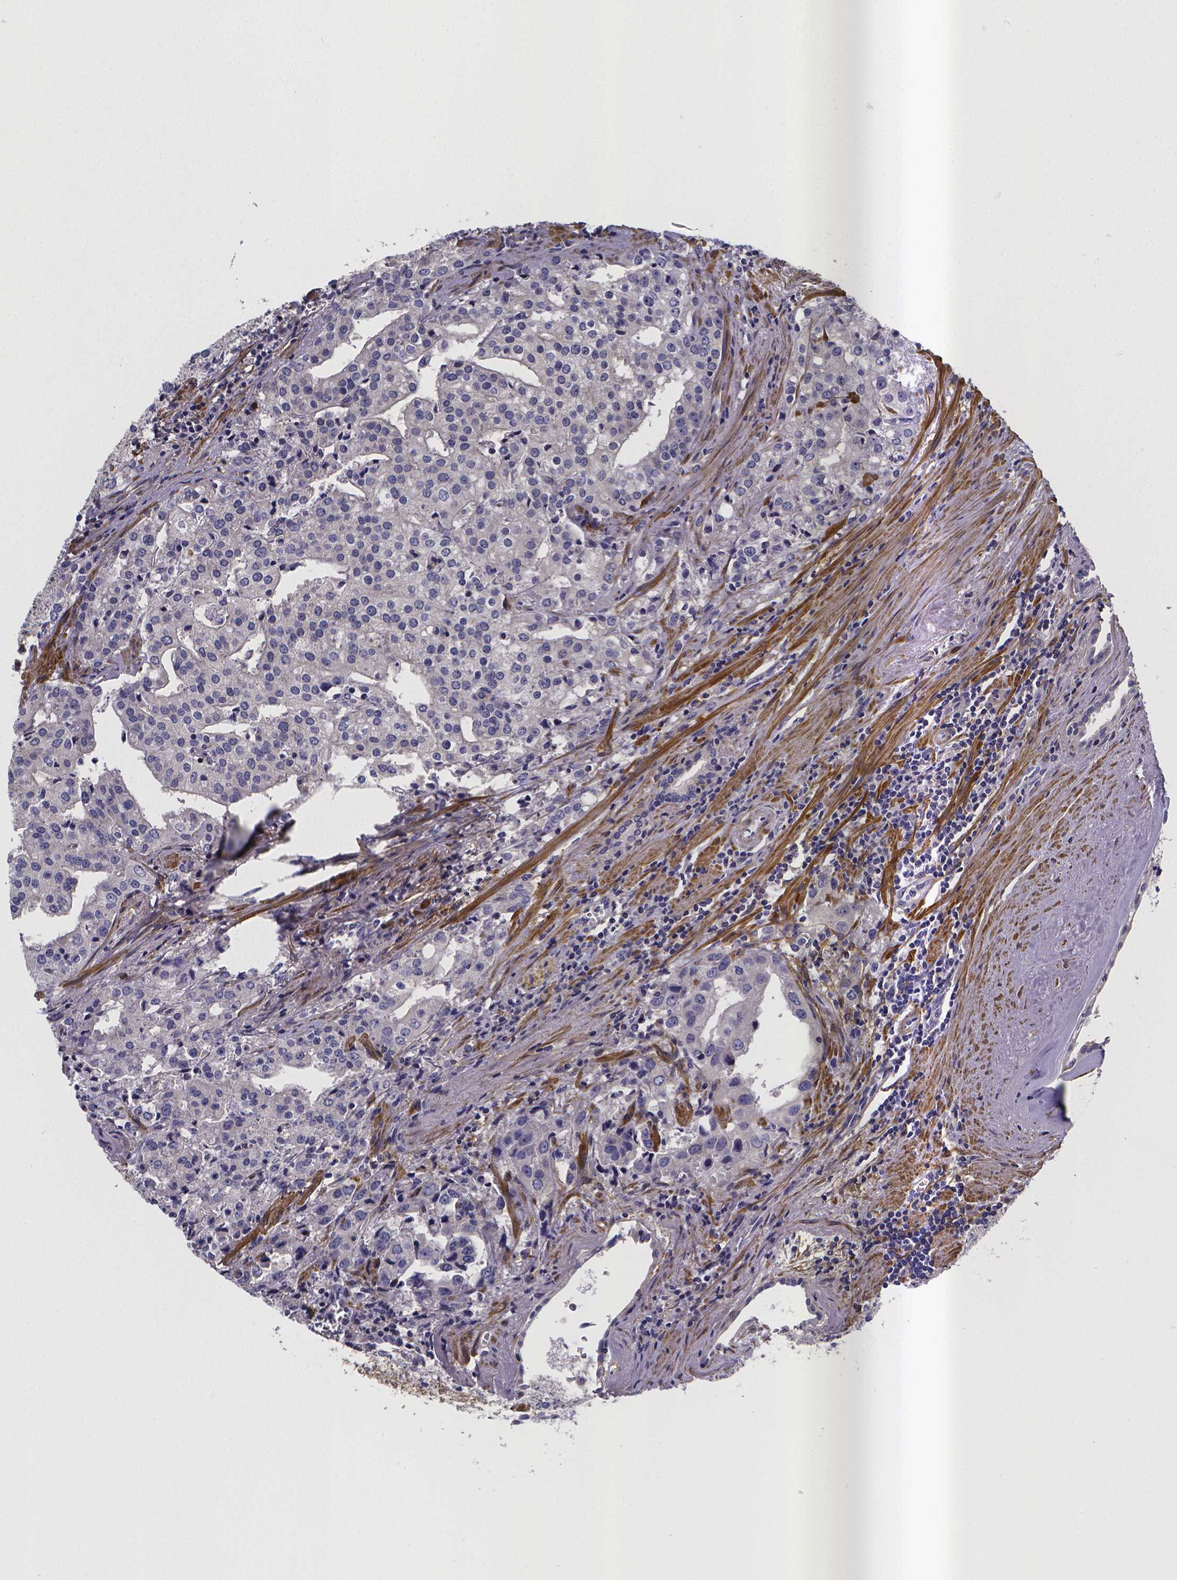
{"staining": {"intensity": "negative", "quantity": "none", "location": "none"}, "tissue": "prostate cancer", "cell_type": "Tumor cells", "image_type": "cancer", "snomed": [{"axis": "morphology", "description": "Adenocarcinoma, High grade"}, {"axis": "topography", "description": "Prostate"}], "caption": "DAB (3,3'-diaminobenzidine) immunohistochemical staining of prostate cancer displays no significant positivity in tumor cells.", "gene": "RERG", "patient": {"sex": "male", "age": 68}}